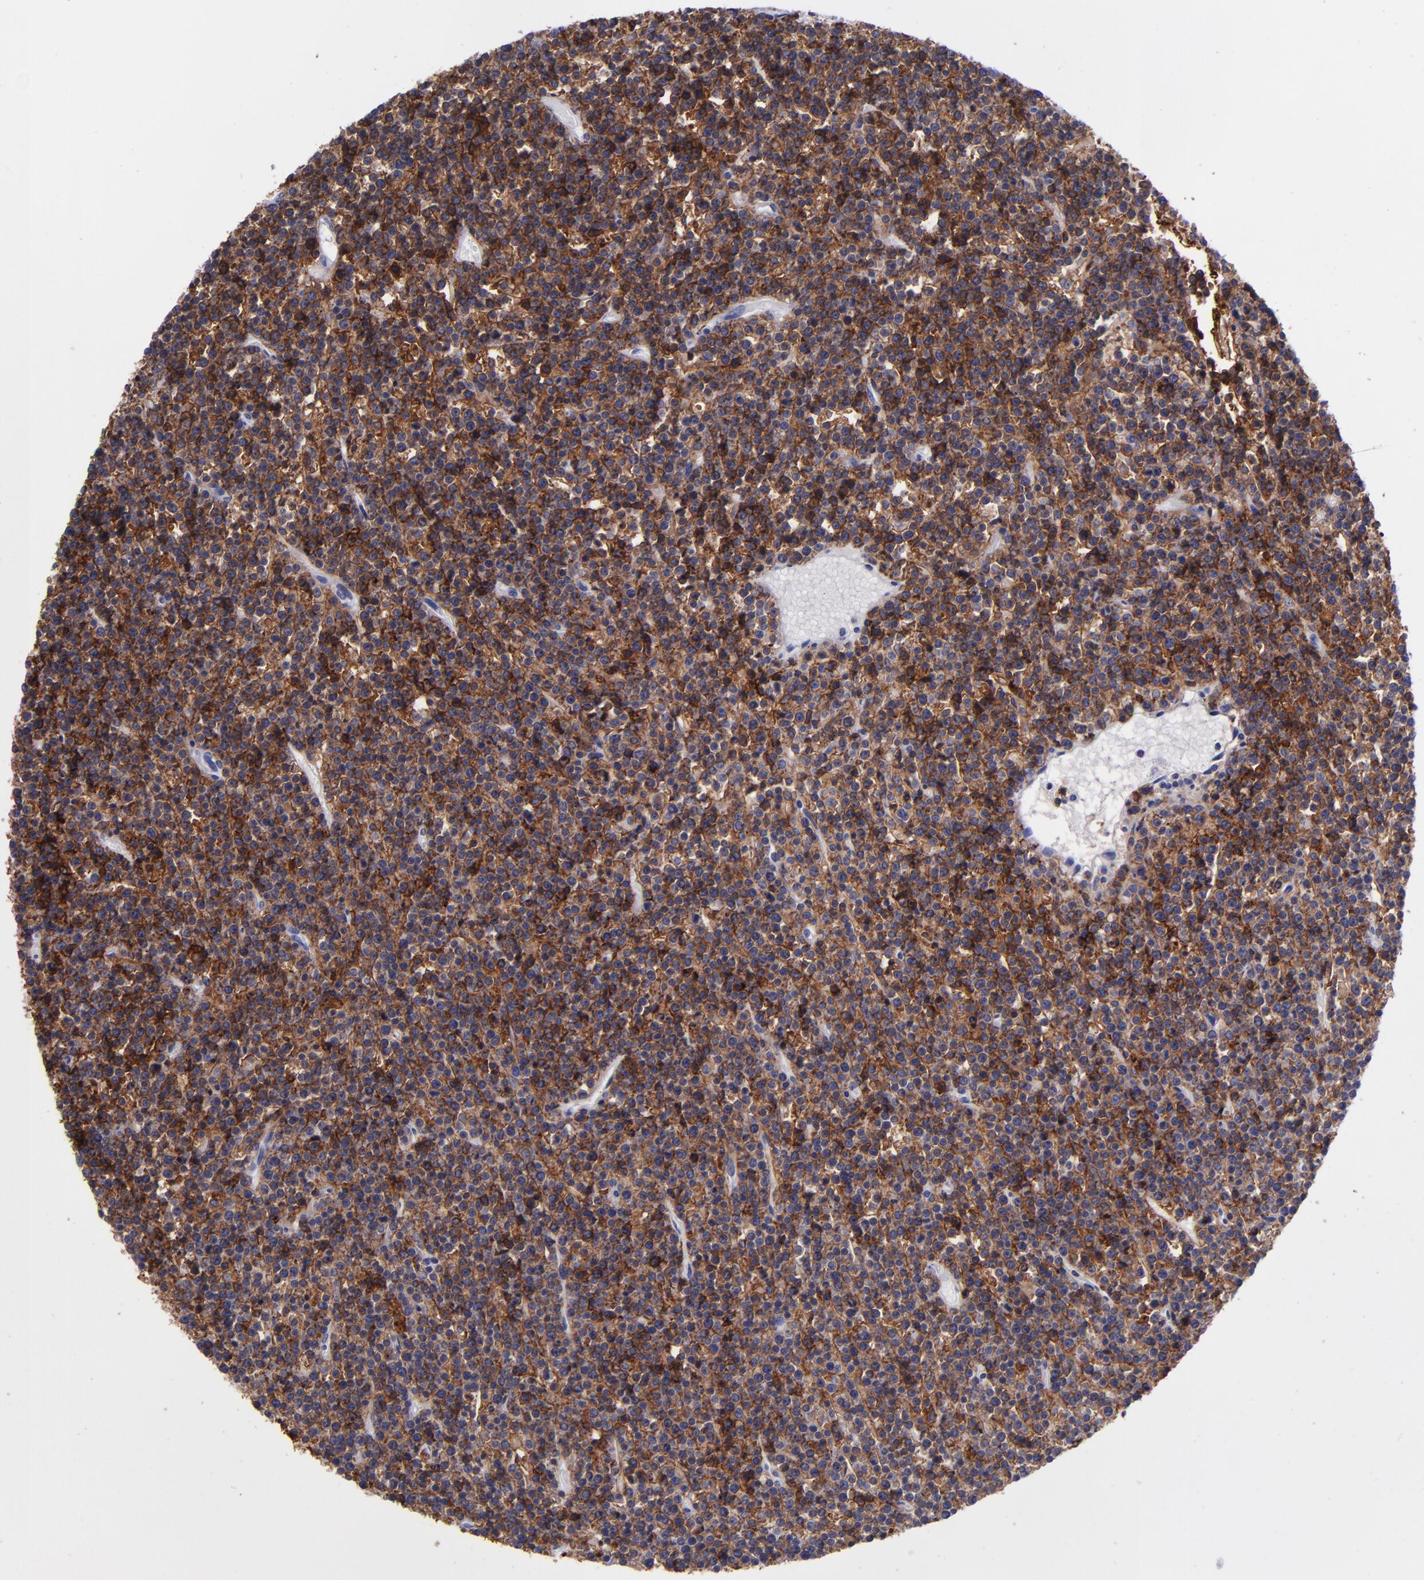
{"staining": {"intensity": "moderate", "quantity": ">75%", "location": "cytoplasmic/membranous"}, "tissue": "lymphoma", "cell_type": "Tumor cells", "image_type": "cancer", "snomed": [{"axis": "morphology", "description": "Malignant lymphoma, non-Hodgkin's type, High grade"}, {"axis": "topography", "description": "Ovary"}], "caption": "High-grade malignant lymphoma, non-Hodgkin's type stained with IHC reveals moderate cytoplasmic/membranous expression in about >75% of tumor cells.", "gene": "CD37", "patient": {"sex": "female", "age": 56}}